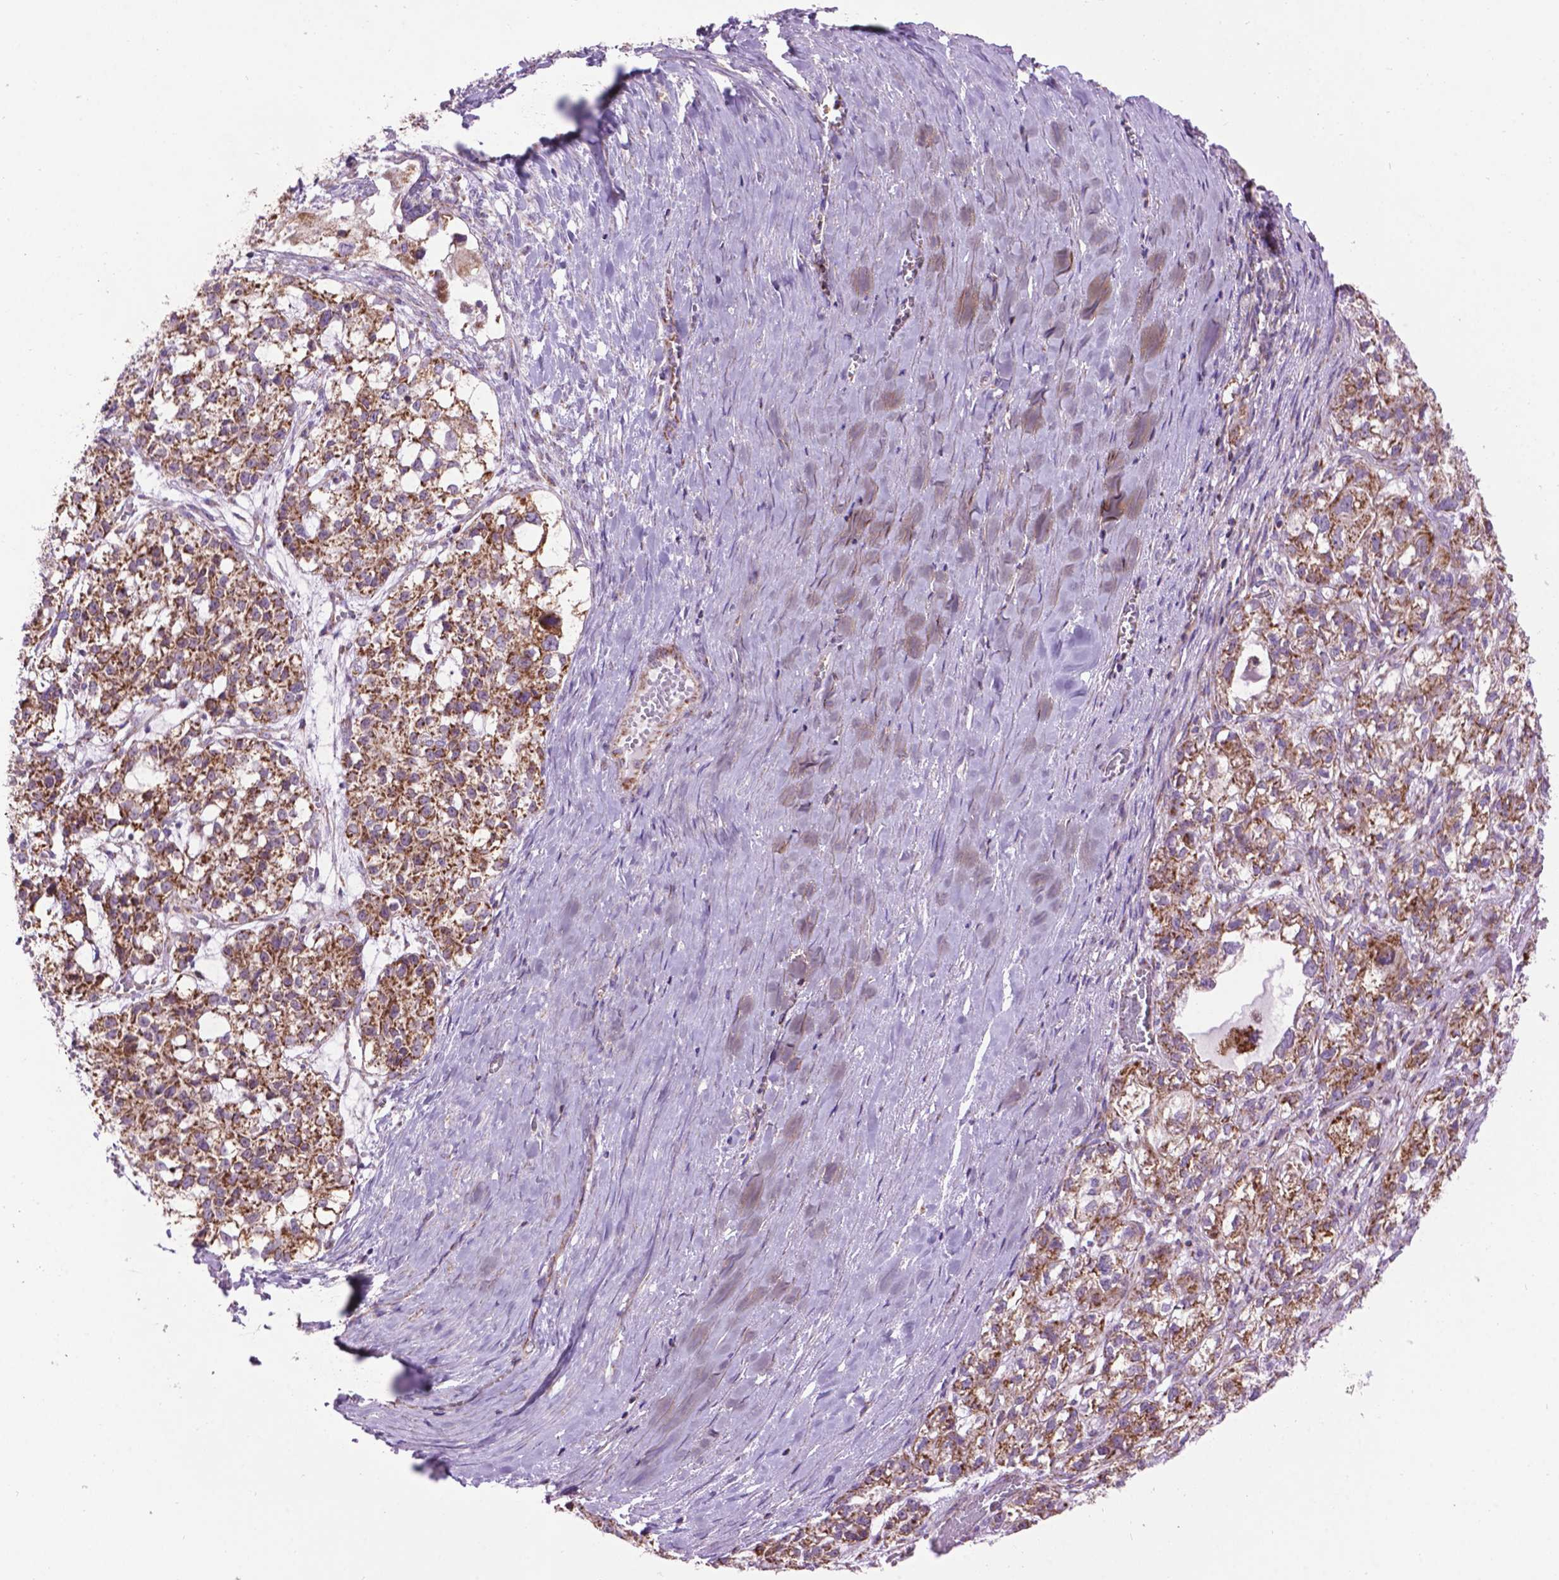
{"staining": {"intensity": "moderate", "quantity": ">75%", "location": "cytoplasmic/membranous"}, "tissue": "ovarian cancer", "cell_type": "Tumor cells", "image_type": "cancer", "snomed": [{"axis": "morphology", "description": "Carcinoma, endometroid"}, {"axis": "topography", "description": "Ovary"}], "caption": "The image reveals a brown stain indicating the presence of a protein in the cytoplasmic/membranous of tumor cells in ovarian endometroid carcinoma.", "gene": "PYCR3", "patient": {"sex": "female", "age": 64}}